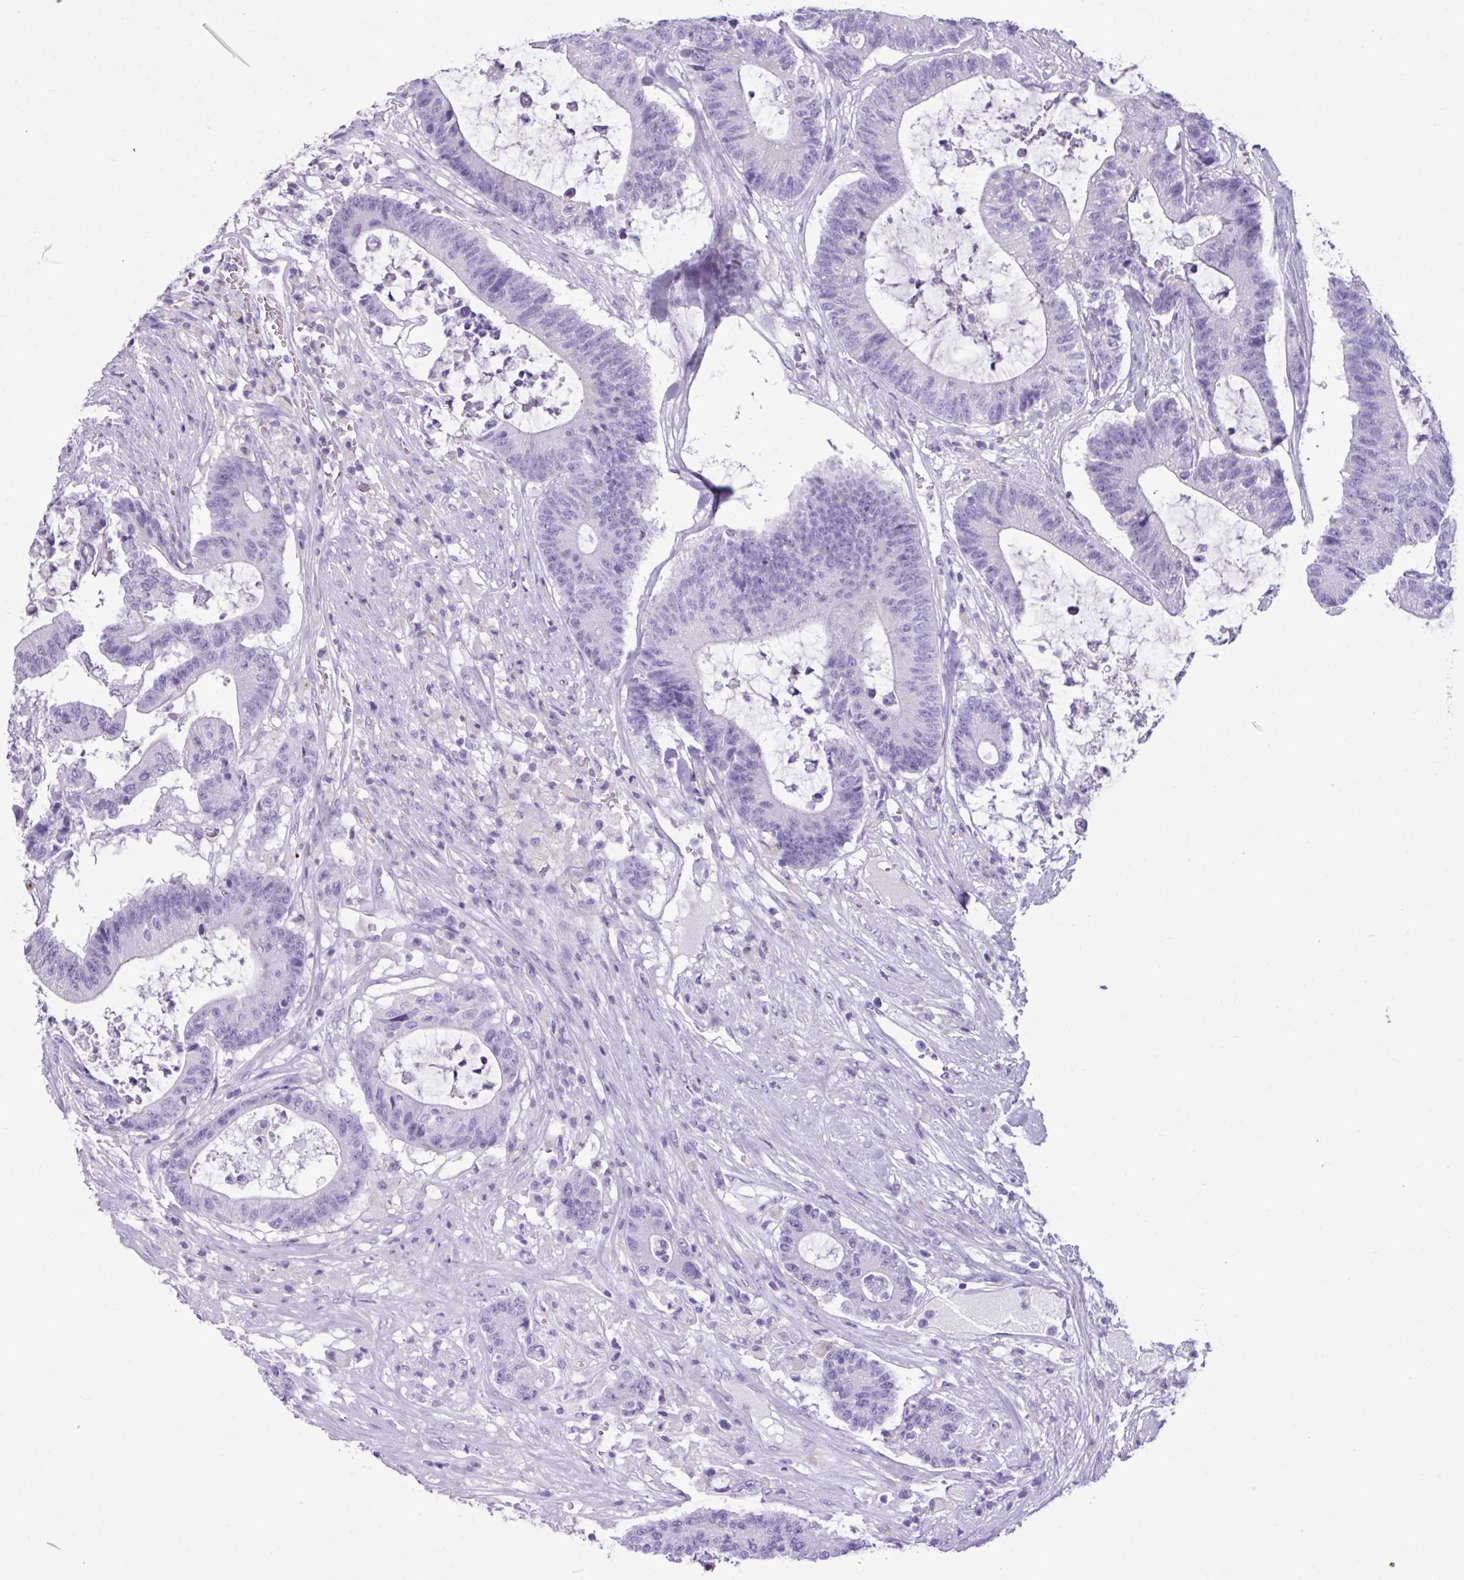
{"staining": {"intensity": "negative", "quantity": "none", "location": "none"}, "tissue": "colorectal cancer", "cell_type": "Tumor cells", "image_type": "cancer", "snomed": [{"axis": "morphology", "description": "Adenocarcinoma, NOS"}, {"axis": "topography", "description": "Colon"}], "caption": "Immunohistochemistry (IHC) of human adenocarcinoma (colorectal) shows no expression in tumor cells.", "gene": "AGO3", "patient": {"sex": "female", "age": 84}}